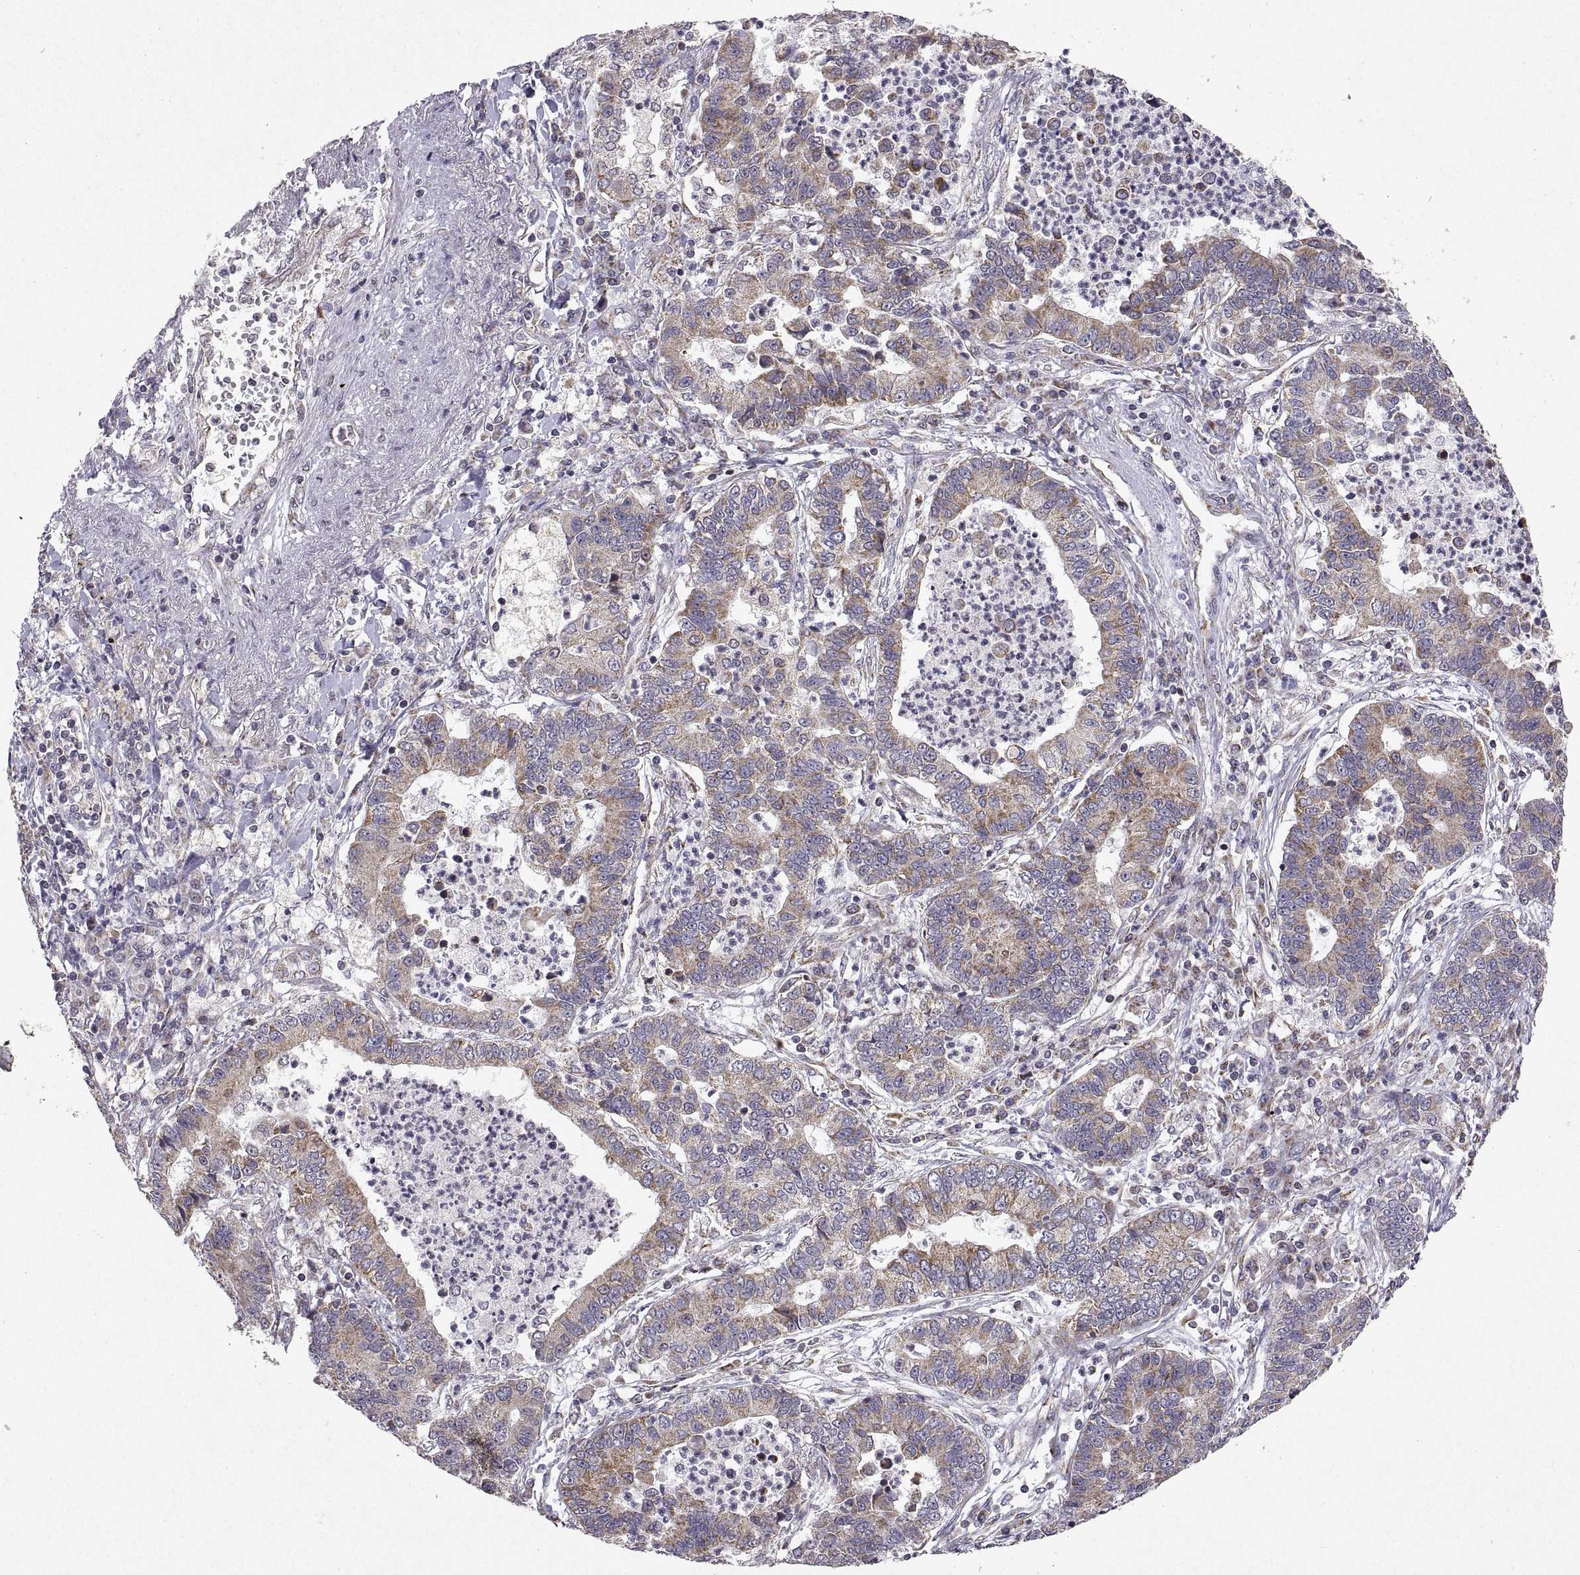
{"staining": {"intensity": "weak", "quantity": ">75%", "location": "cytoplasmic/membranous"}, "tissue": "lung cancer", "cell_type": "Tumor cells", "image_type": "cancer", "snomed": [{"axis": "morphology", "description": "Adenocarcinoma, NOS"}, {"axis": "topography", "description": "Lung"}], "caption": "This photomicrograph exhibits immunohistochemistry staining of adenocarcinoma (lung), with low weak cytoplasmic/membranous expression in about >75% of tumor cells.", "gene": "MANBAL", "patient": {"sex": "female", "age": 57}}